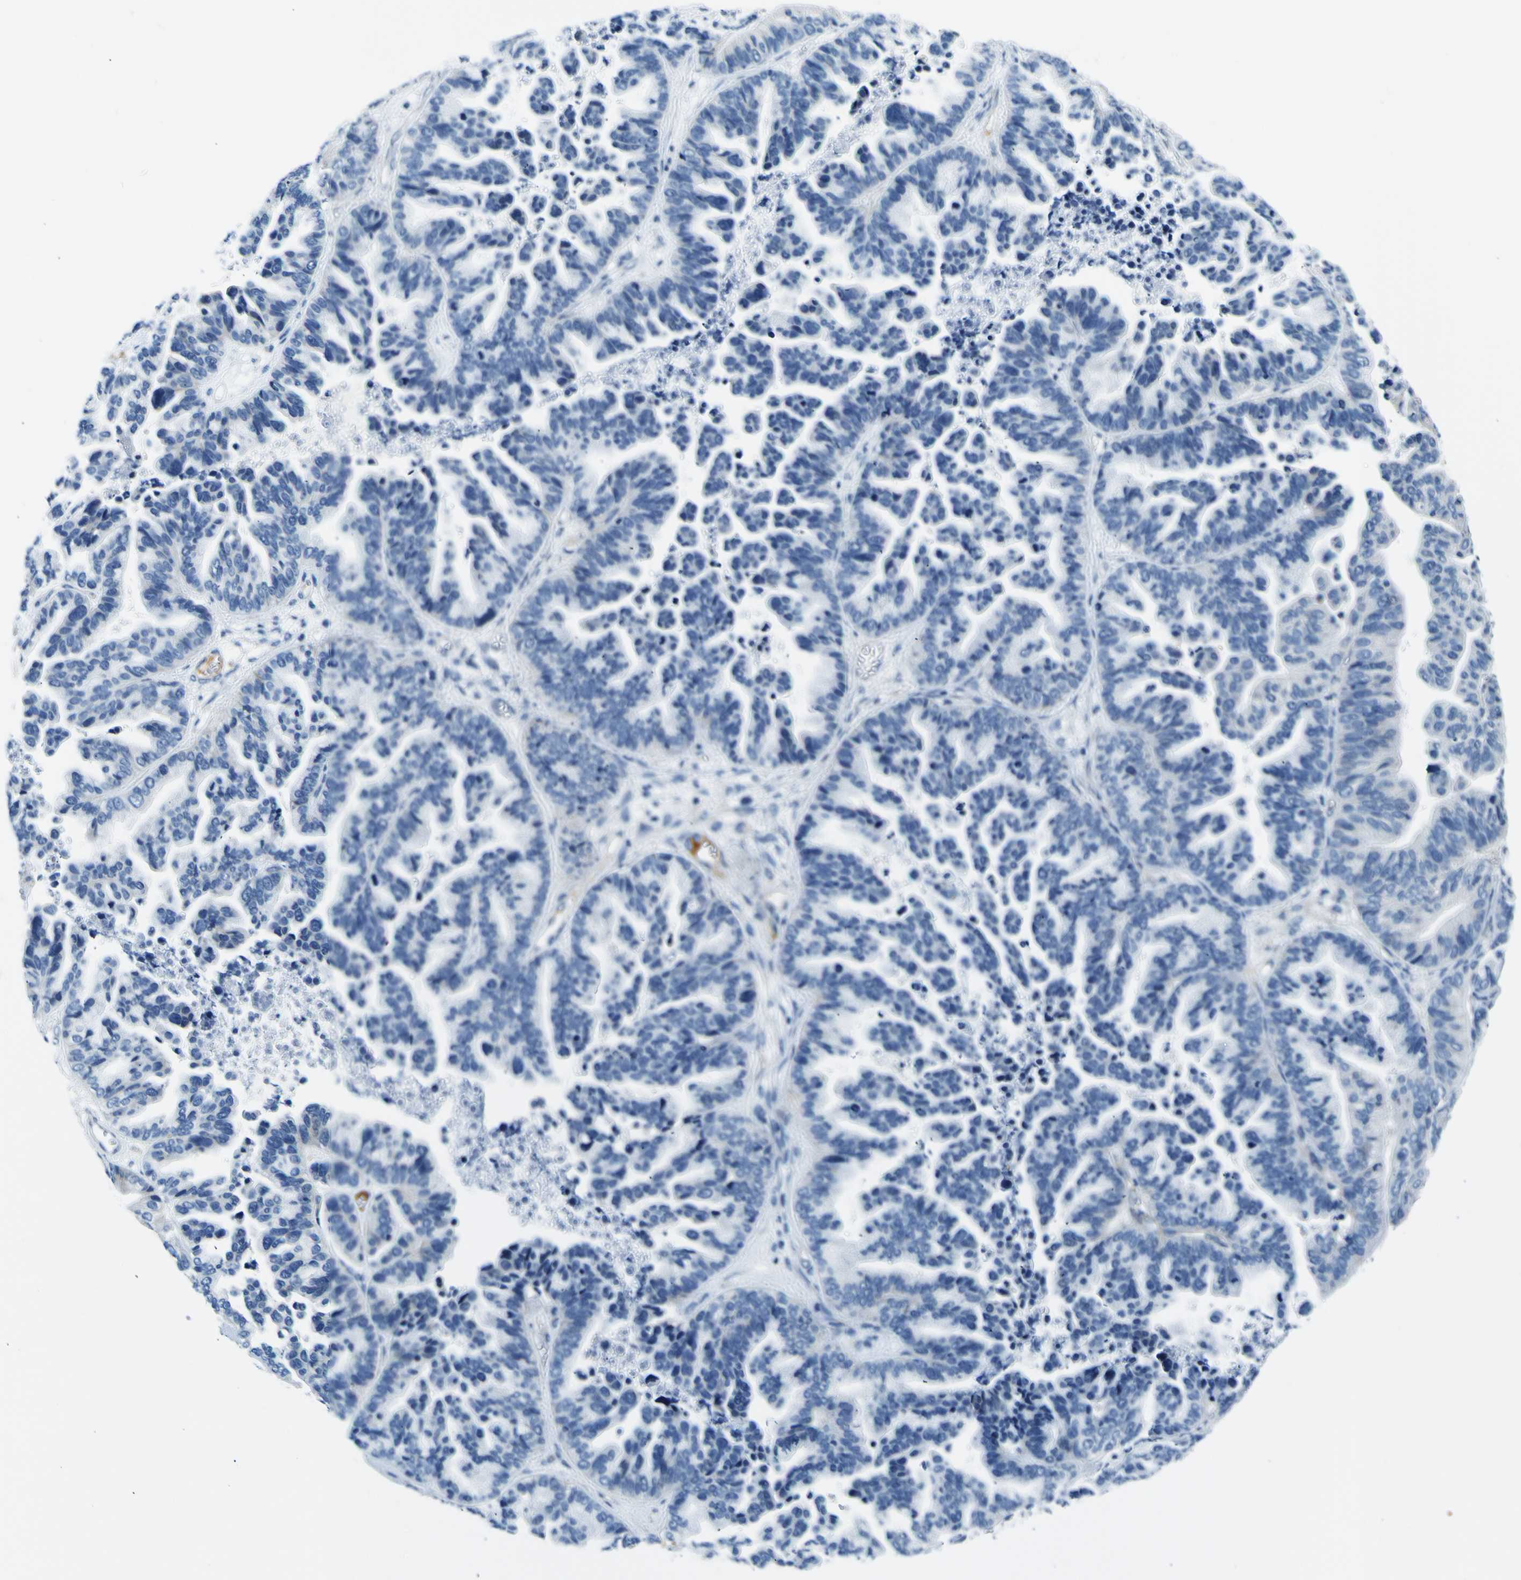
{"staining": {"intensity": "negative", "quantity": "none", "location": "none"}, "tissue": "ovarian cancer", "cell_type": "Tumor cells", "image_type": "cancer", "snomed": [{"axis": "morphology", "description": "Cystadenocarcinoma, serous, NOS"}, {"axis": "topography", "description": "Ovary"}], "caption": "This is an immunohistochemistry (IHC) histopathology image of human ovarian cancer. There is no expression in tumor cells.", "gene": "ADGRA2", "patient": {"sex": "female", "age": 56}}